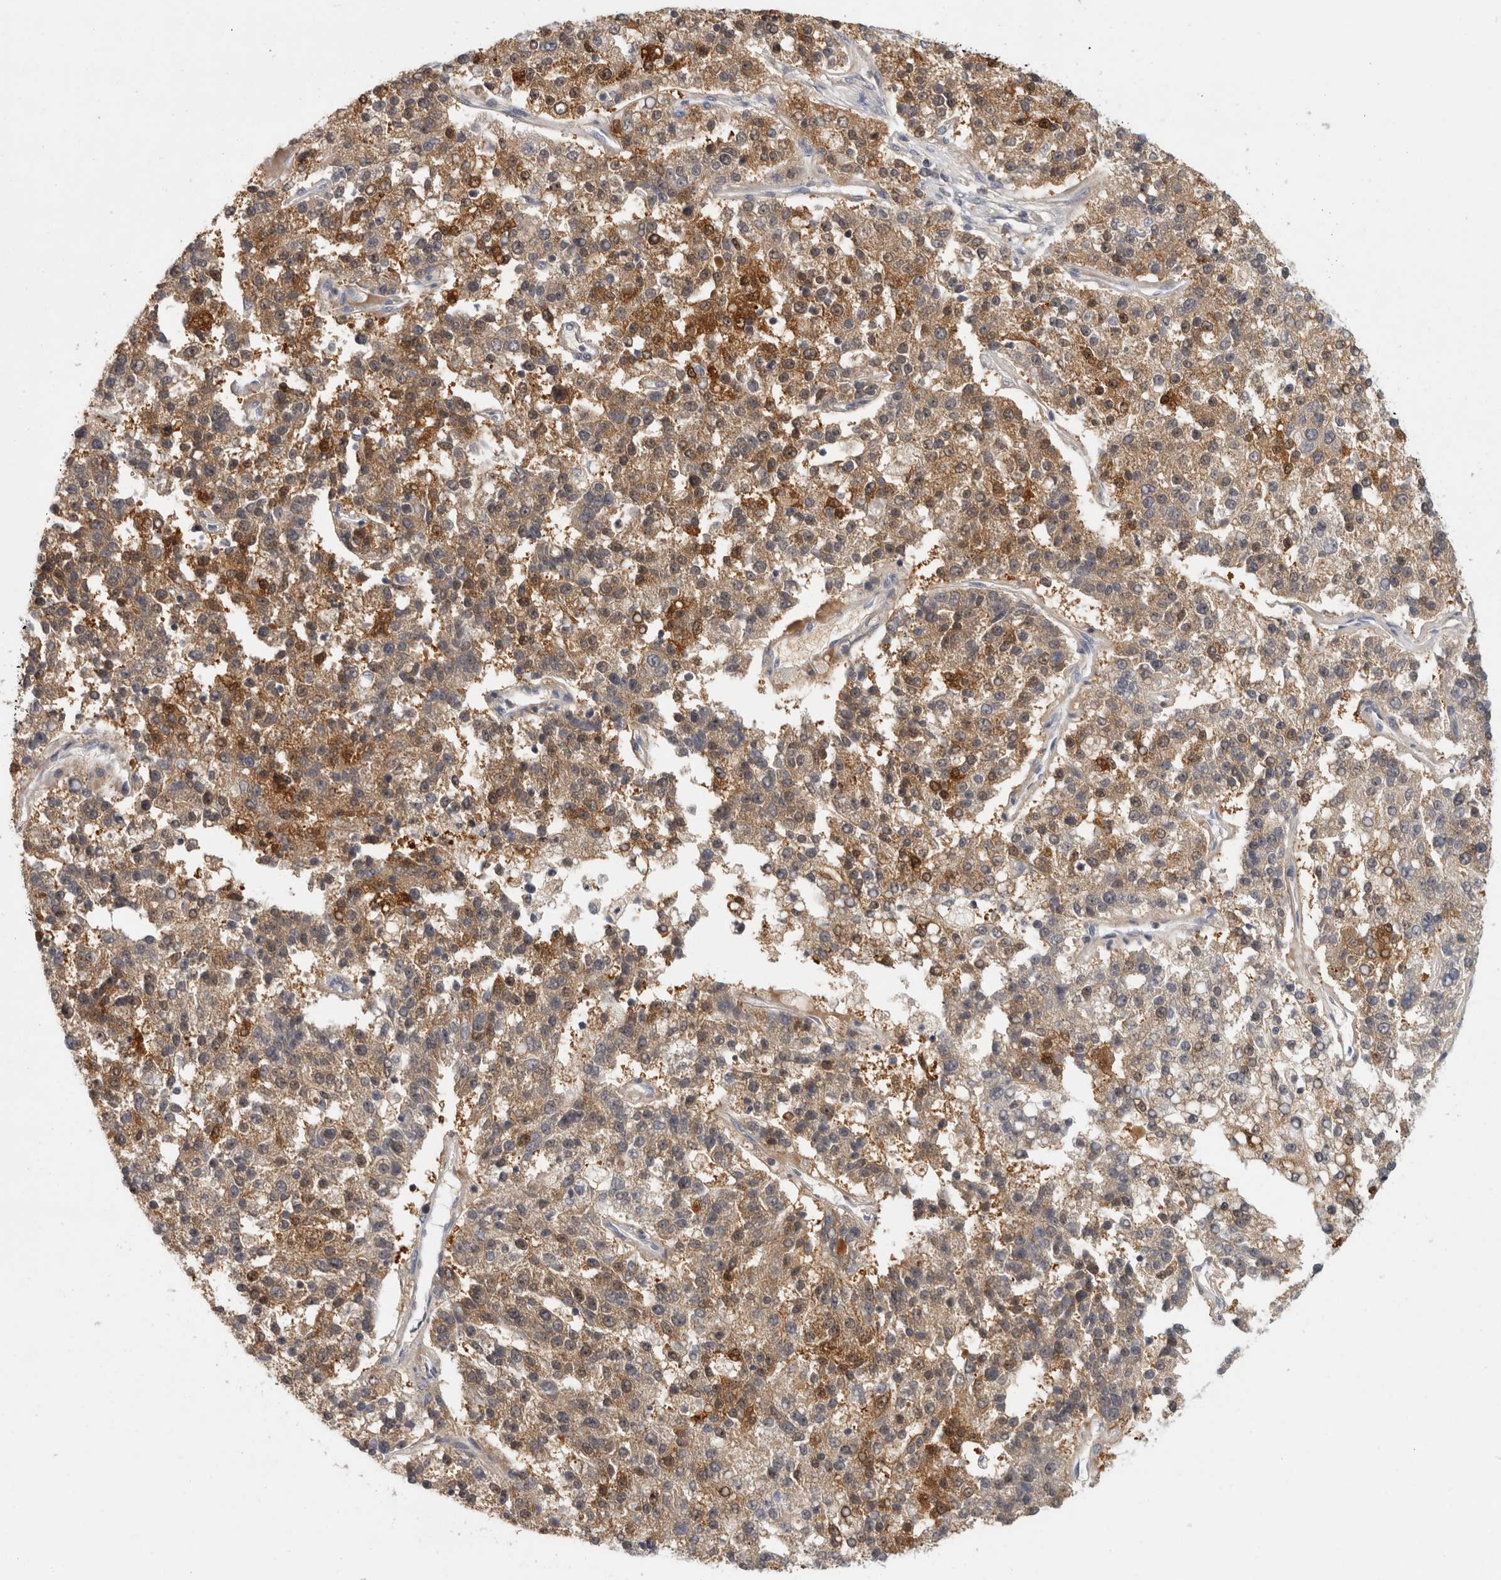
{"staining": {"intensity": "moderate", "quantity": "25%-75%", "location": "cytoplasmic/membranous,nuclear"}, "tissue": "pancreatic cancer", "cell_type": "Tumor cells", "image_type": "cancer", "snomed": [{"axis": "morphology", "description": "Adenocarcinoma, NOS"}, {"axis": "topography", "description": "Pancreas"}], "caption": "Pancreatic cancer (adenocarcinoma) stained for a protein displays moderate cytoplasmic/membranous and nuclear positivity in tumor cells.", "gene": "ACAT2", "patient": {"sex": "female", "age": 61}}